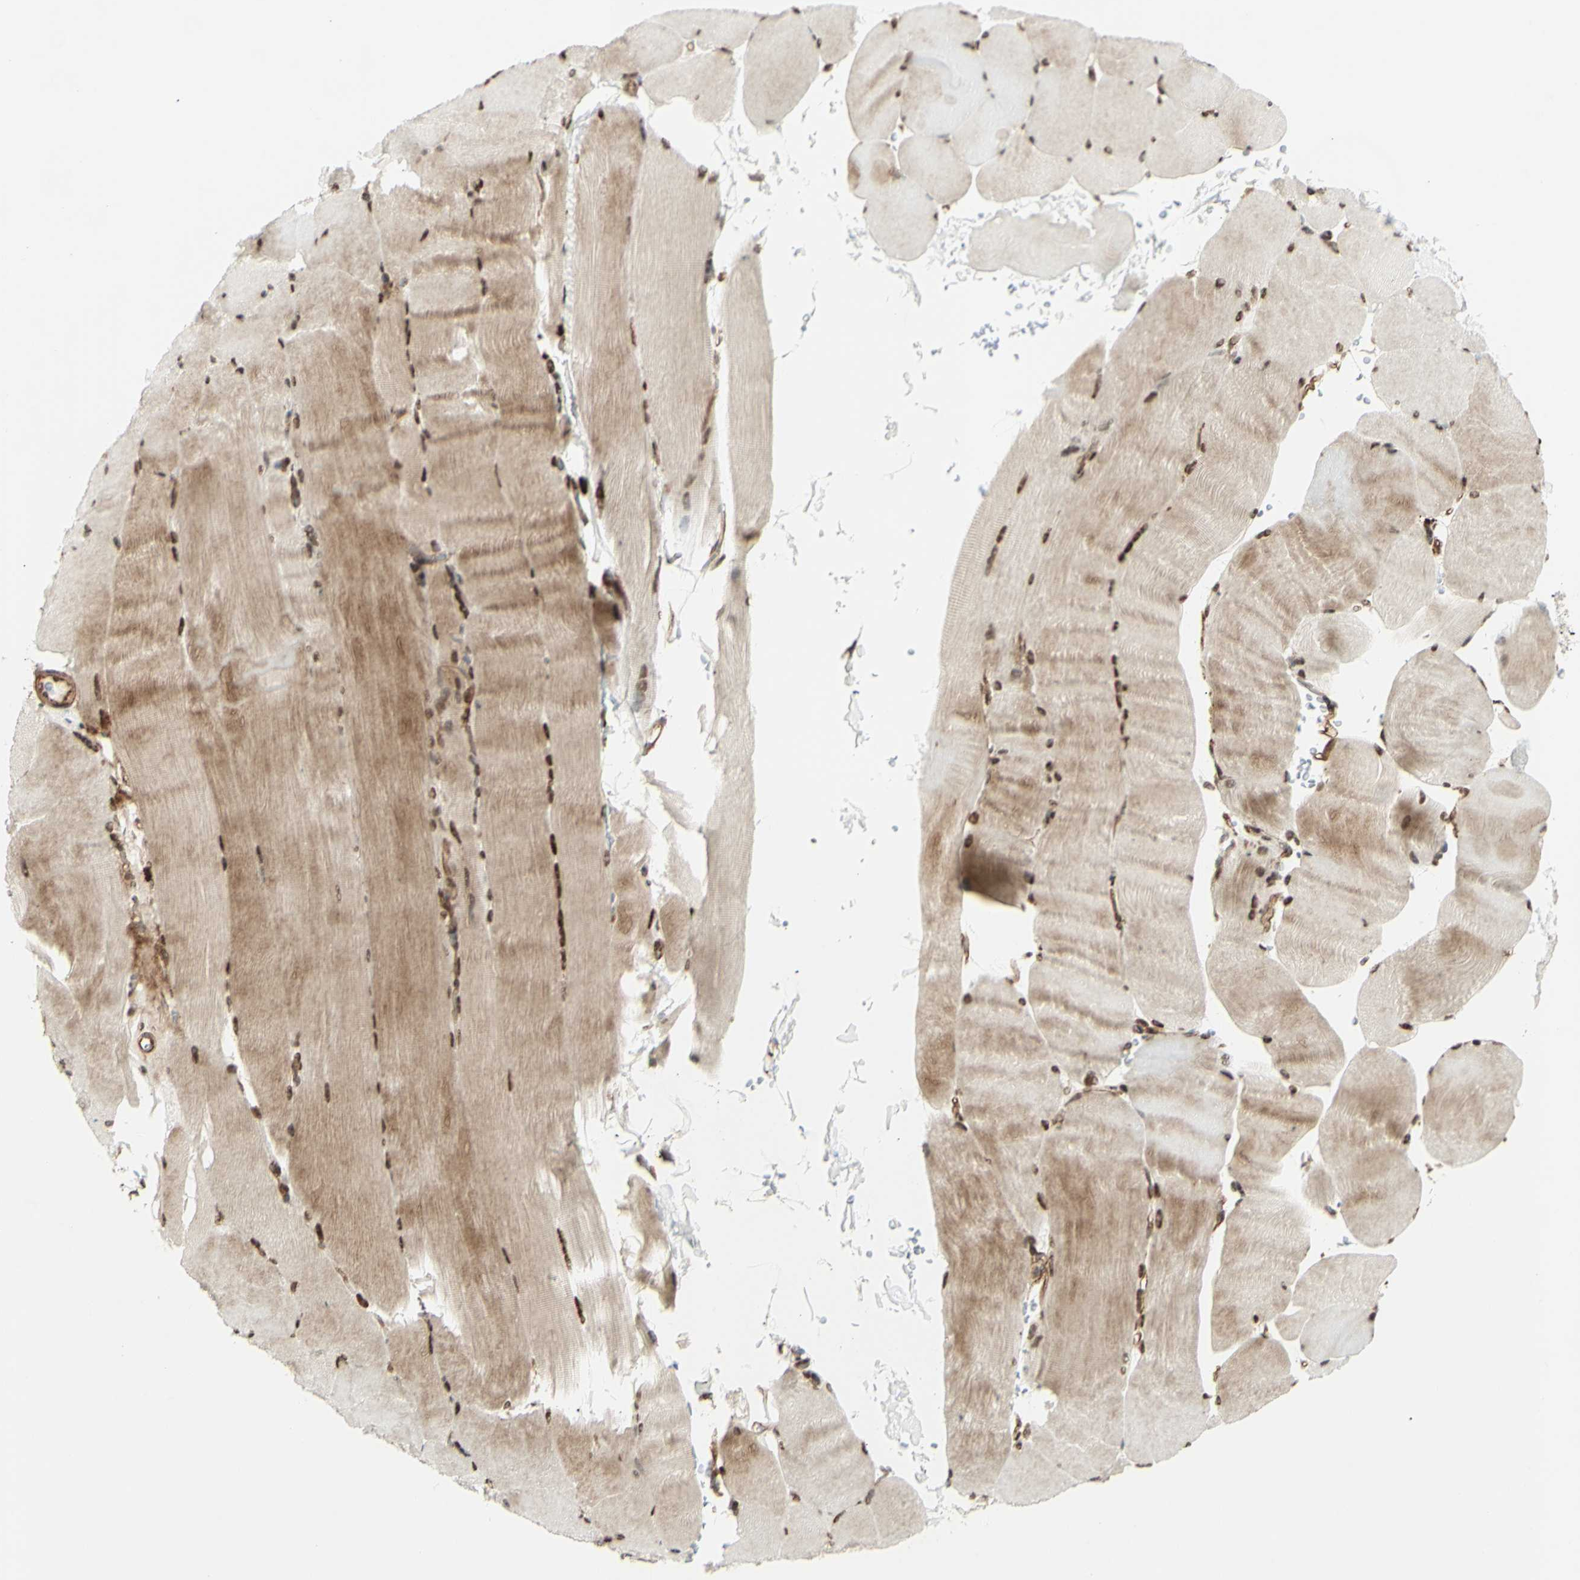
{"staining": {"intensity": "moderate", "quantity": ">75%", "location": "cytoplasmic/membranous,nuclear"}, "tissue": "skeletal muscle", "cell_type": "Myocytes", "image_type": "normal", "snomed": [{"axis": "morphology", "description": "Normal tissue, NOS"}, {"axis": "topography", "description": "Skin"}, {"axis": "topography", "description": "Skeletal muscle"}], "caption": "A brown stain highlights moderate cytoplasmic/membranous,nuclear positivity of a protein in myocytes of normal skeletal muscle. Nuclei are stained in blue.", "gene": "ZMYM6", "patient": {"sex": "male", "age": 83}}